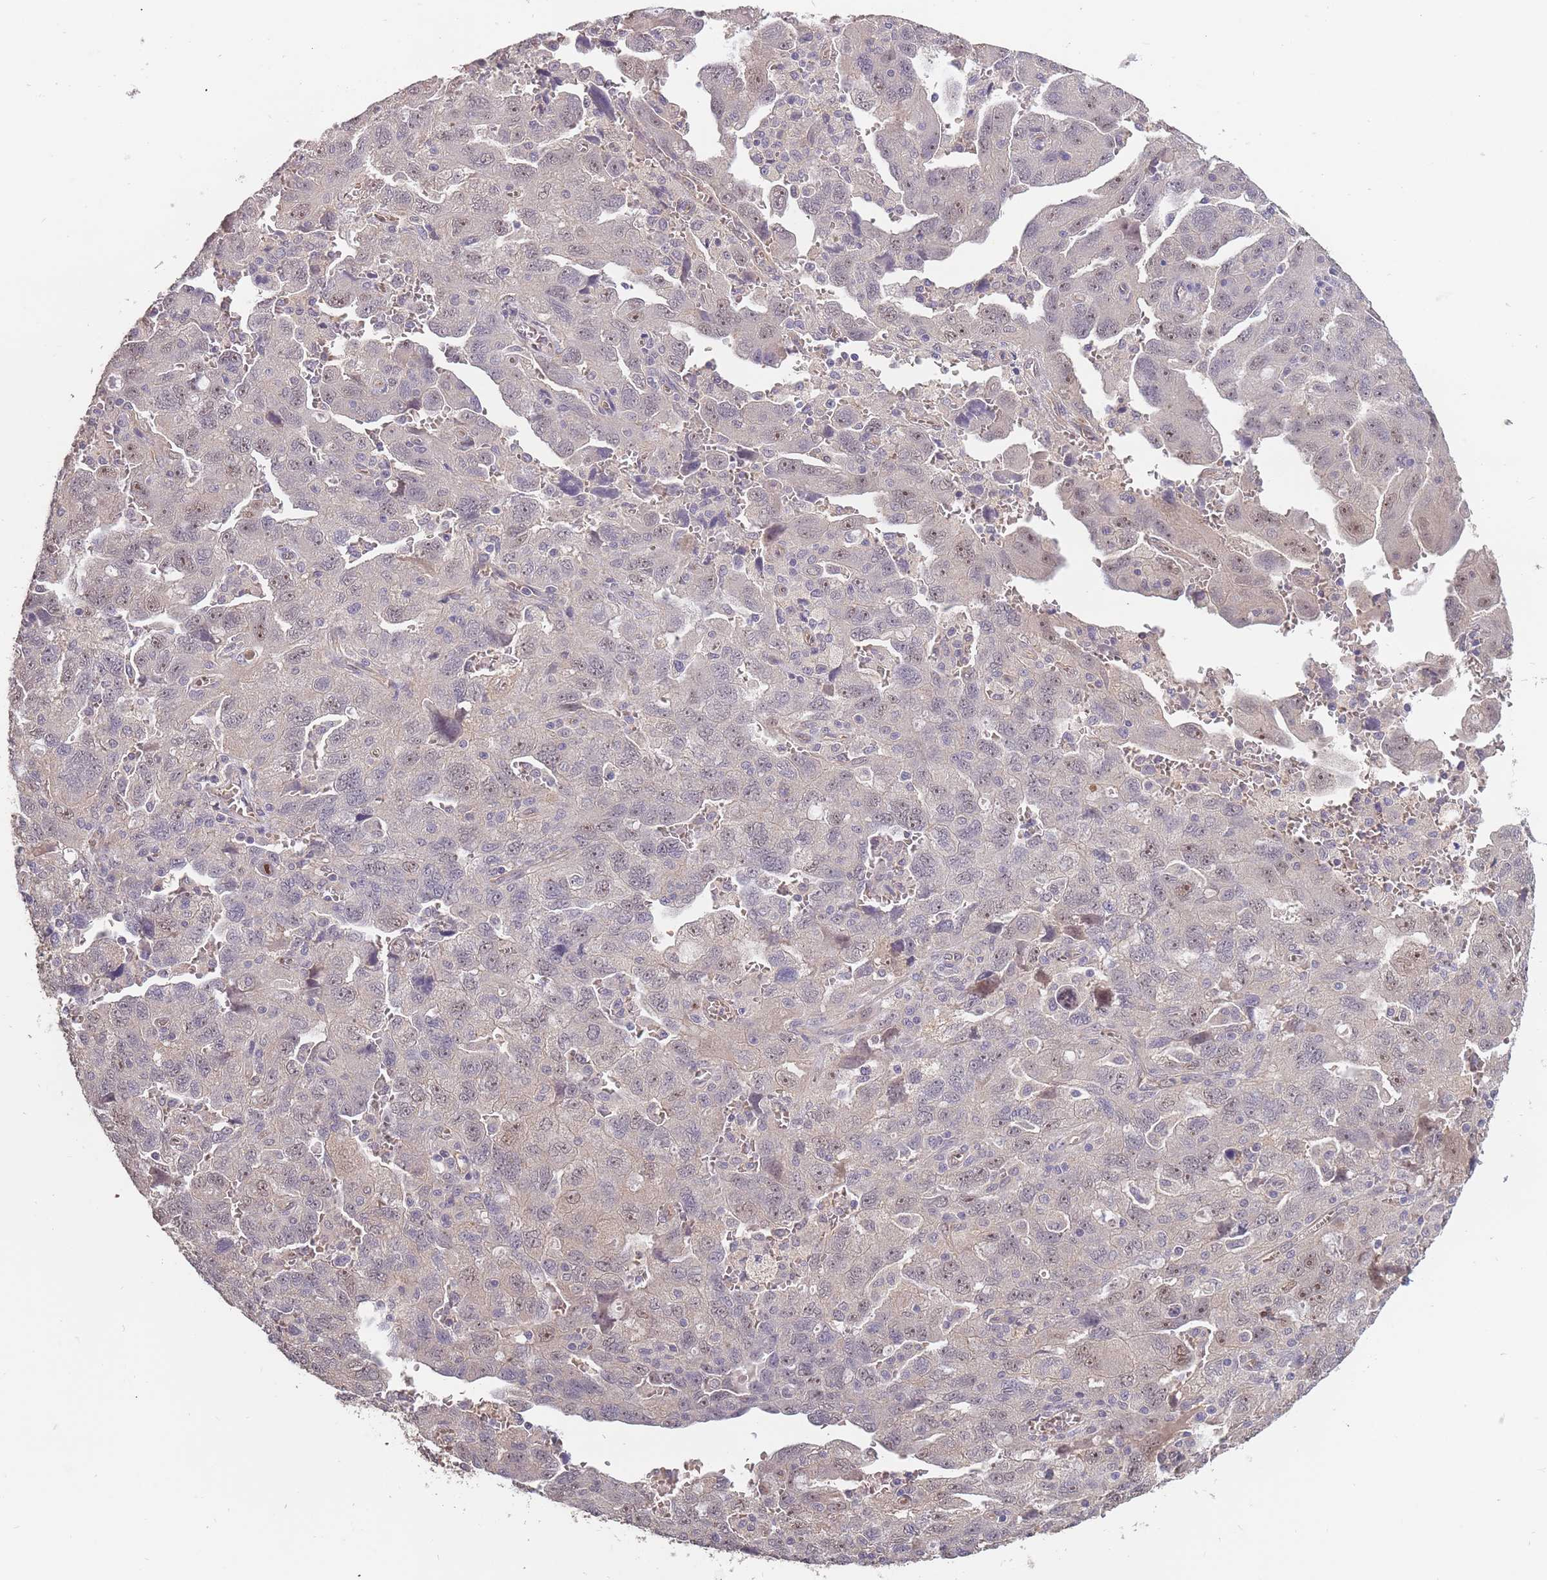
{"staining": {"intensity": "weak", "quantity": "<25%", "location": "nuclear"}, "tissue": "ovarian cancer", "cell_type": "Tumor cells", "image_type": "cancer", "snomed": [{"axis": "morphology", "description": "Carcinoma, NOS"}, {"axis": "morphology", "description": "Cystadenocarcinoma, serous, NOS"}, {"axis": "topography", "description": "Ovary"}], "caption": "Micrograph shows no significant protein expression in tumor cells of carcinoma (ovarian). (DAB IHC, high magnification).", "gene": "KIAA1755", "patient": {"sex": "female", "age": 69}}